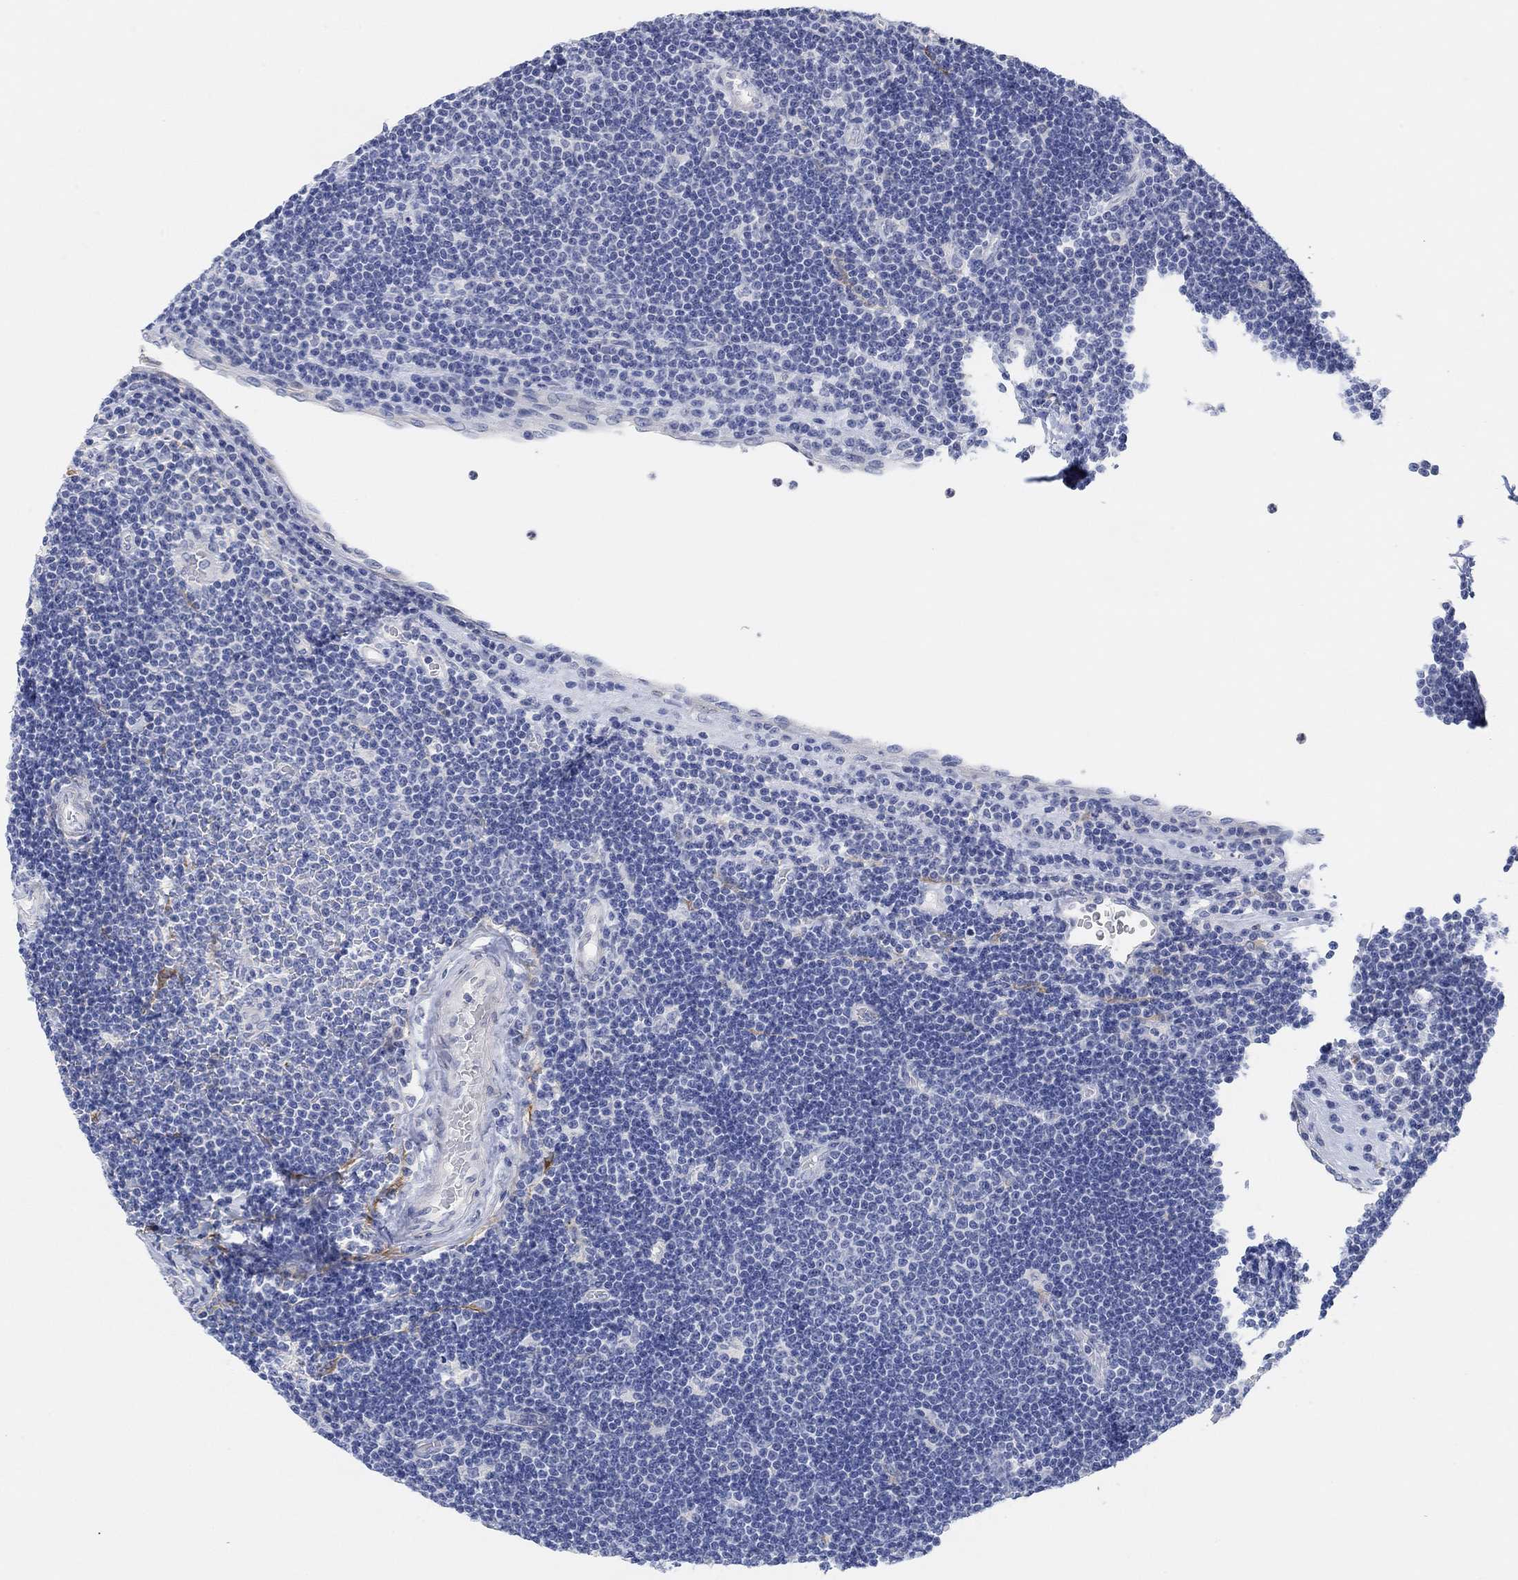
{"staining": {"intensity": "negative", "quantity": "none", "location": "none"}, "tissue": "lymphoma", "cell_type": "Tumor cells", "image_type": "cancer", "snomed": [{"axis": "morphology", "description": "Malignant lymphoma, non-Hodgkin's type, Low grade"}, {"axis": "topography", "description": "Brain"}], "caption": "There is no significant expression in tumor cells of lymphoma.", "gene": "VAT1L", "patient": {"sex": "female", "age": 66}}